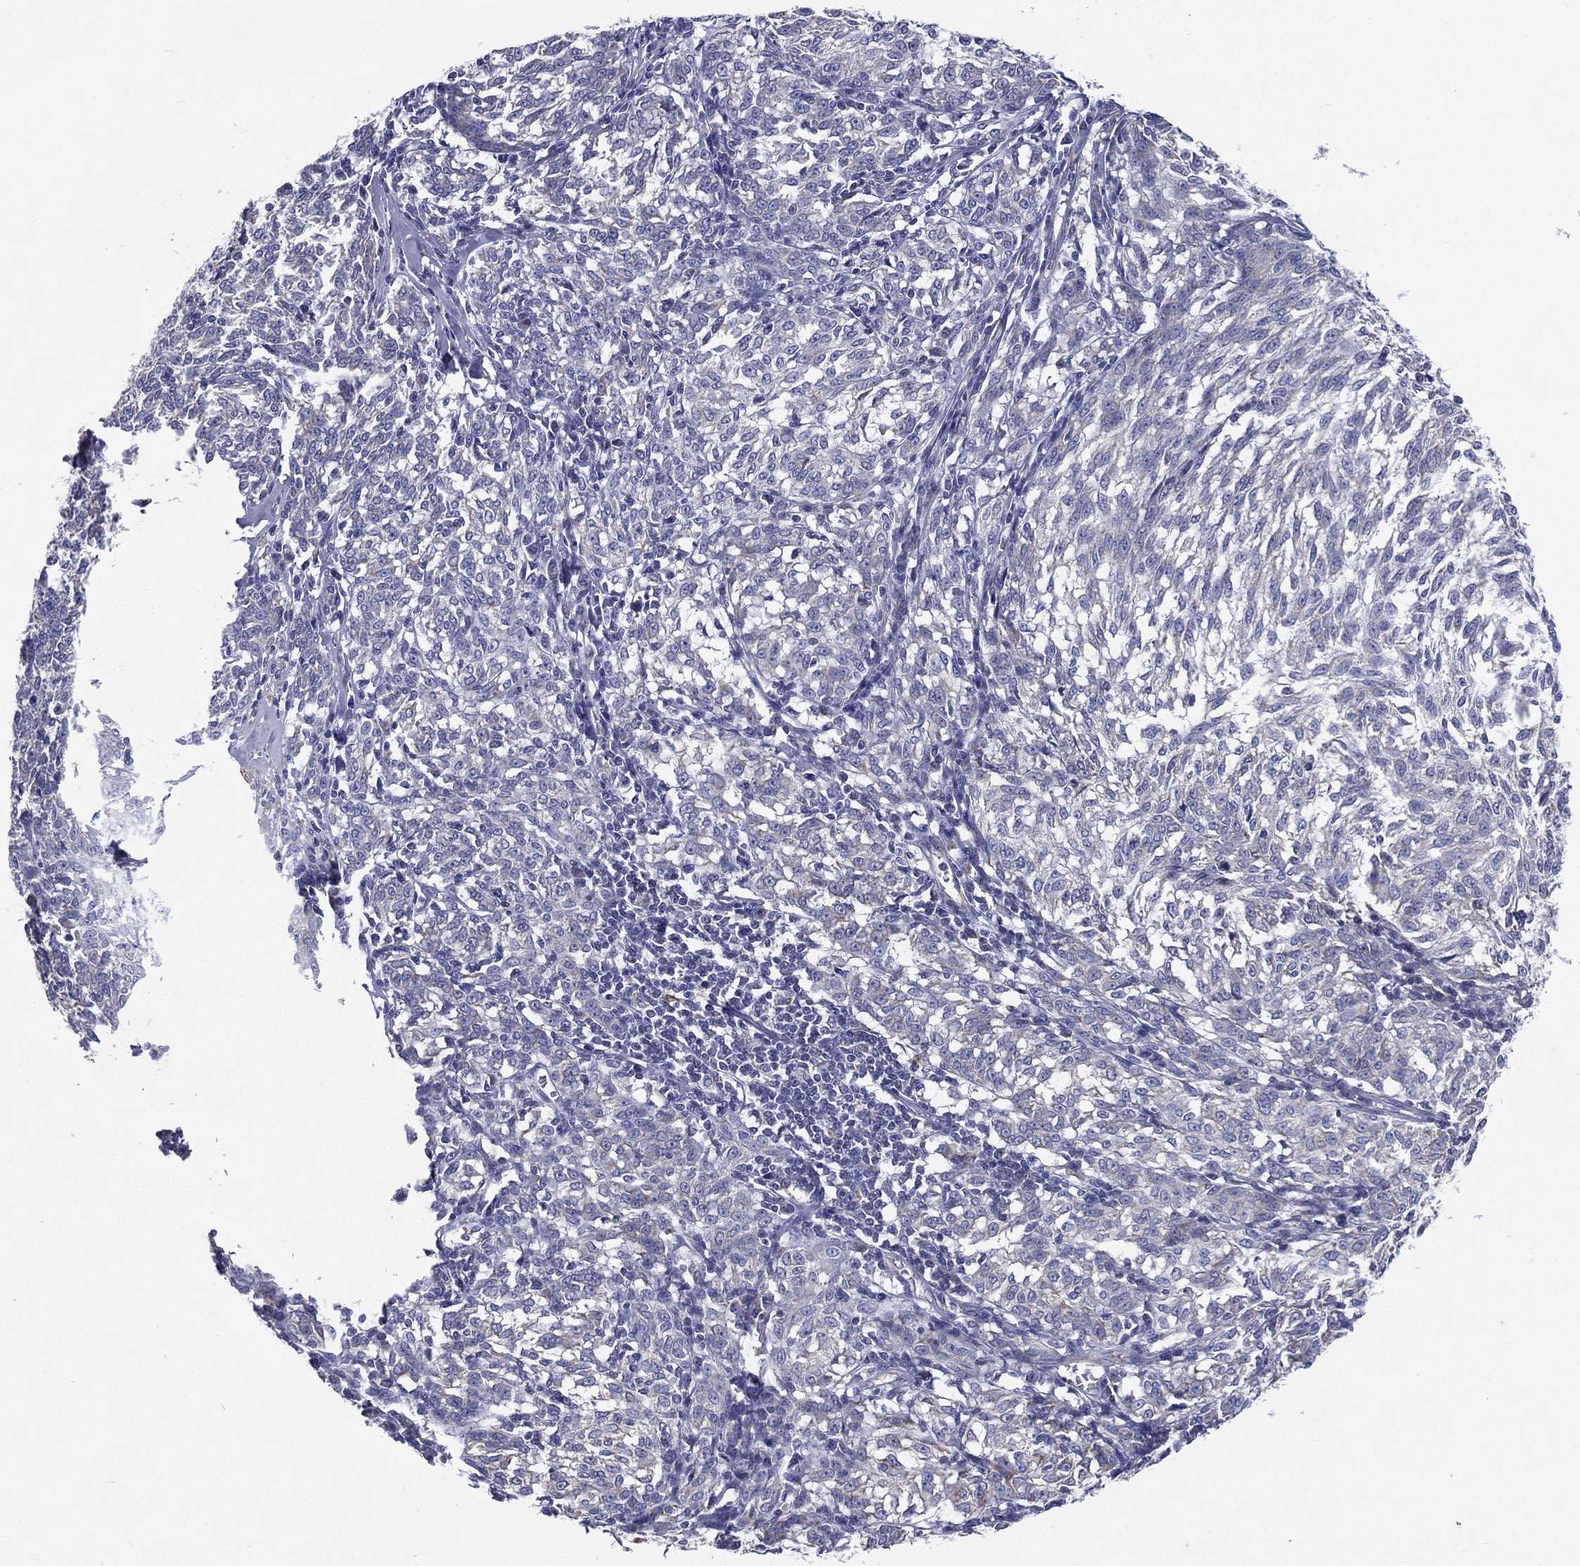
{"staining": {"intensity": "negative", "quantity": "none", "location": "none"}, "tissue": "melanoma", "cell_type": "Tumor cells", "image_type": "cancer", "snomed": [{"axis": "morphology", "description": "Malignant melanoma, NOS"}, {"axis": "topography", "description": "Skin"}], "caption": "Image shows no significant protein staining in tumor cells of malignant melanoma. (DAB (3,3'-diaminobenzidine) IHC visualized using brightfield microscopy, high magnification).", "gene": "PWWP3A", "patient": {"sex": "female", "age": 72}}